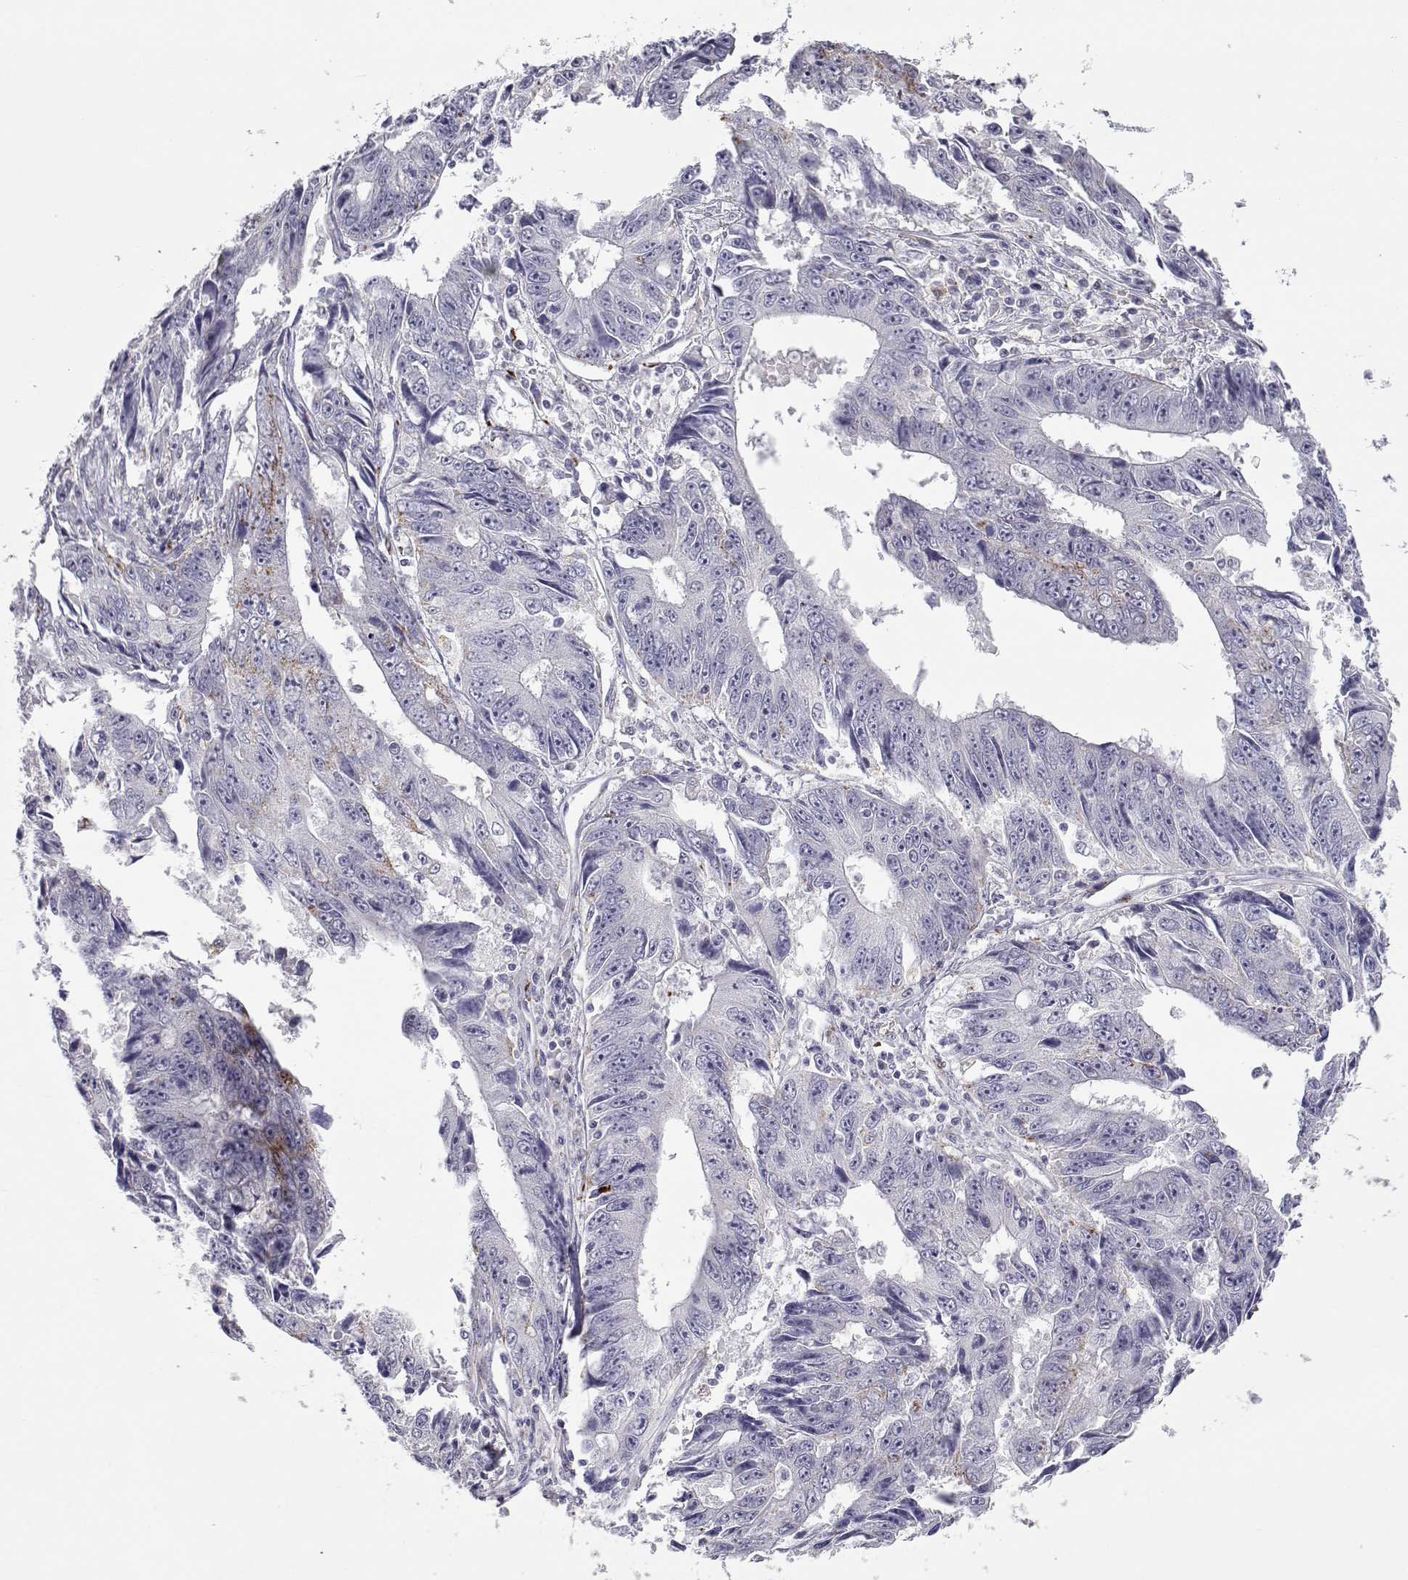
{"staining": {"intensity": "moderate", "quantity": "<25%", "location": "cytoplasmic/membranous"}, "tissue": "liver cancer", "cell_type": "Tumor cells", "image_type": "cancer", "snomed": [{"axis": "morphology", "description": "Cholangiocarcinoma"}, {"axis": "topography", "description": "Liver"}], "caption": "Protein expression analysis of human liver cancer (cholangiocarcinoma) reveals moderate cytoplasmic/membranous staining in about <25% of tumor cells.", "gene": "NPVF", "patient": {"sex": "male", "age": 65}}